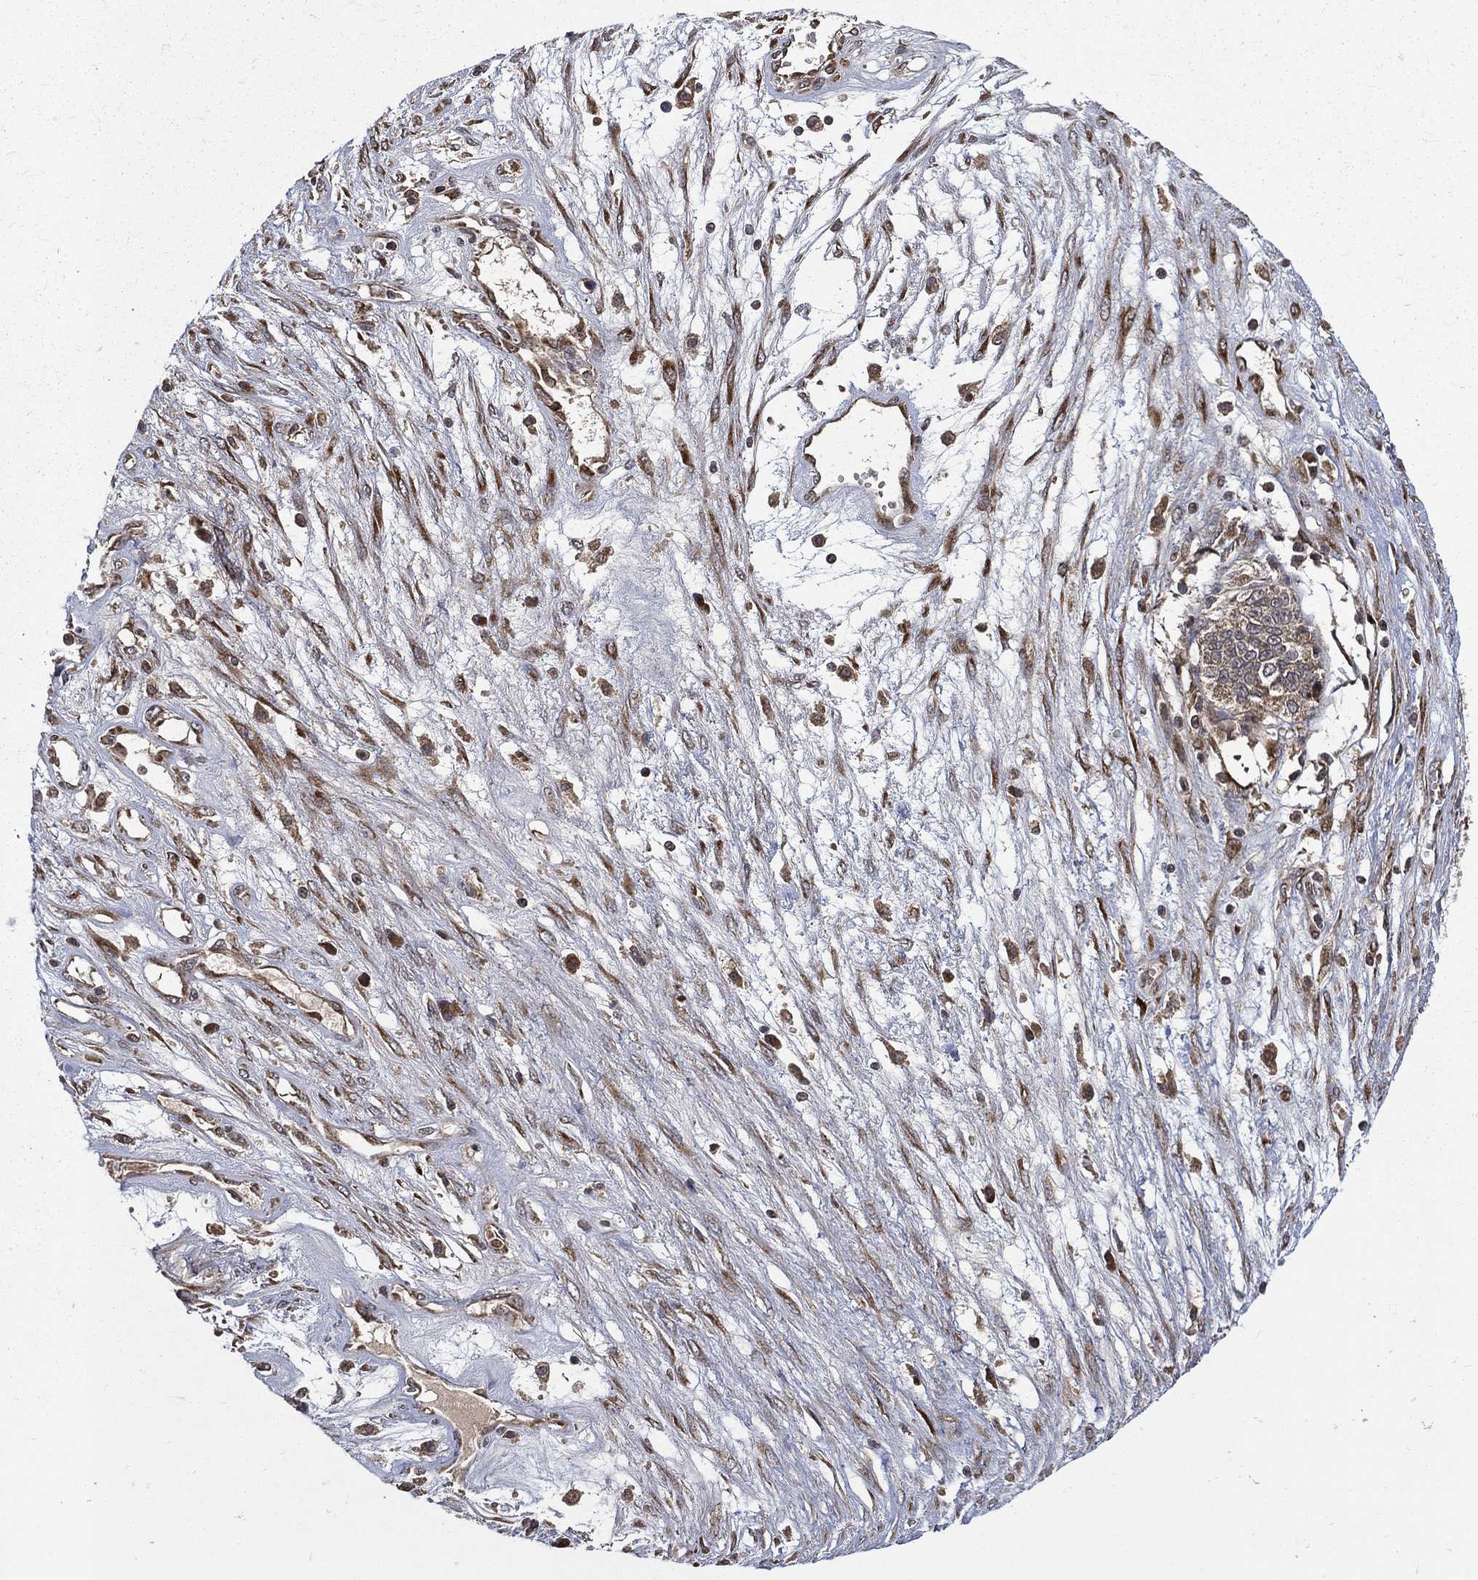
{"staining": {"intensity": "moderate", "quantity": "25%-75%", "location": "cytoplasmic/membranous"}, "tissue": "ovarian cancer", "cell_type": "Tumor cells", "image_type": "cancer", "snomed": [{"axis": "morphology", "description": "Cystadenocarcinoma, serous, NOS"}, {"axis": "topography", "description": "Ovary"}], "caption": "IHC histopathology image of ovarian serous cystadenocarcinoma stained for a protein (brown), which exhibits medium levels of moderate cytoplasmic/membranous staining in approximately 25%-75% of tumor cells.", "gene": "RAB11FIP4", "patient": {"sex": "female", "age": 87}}